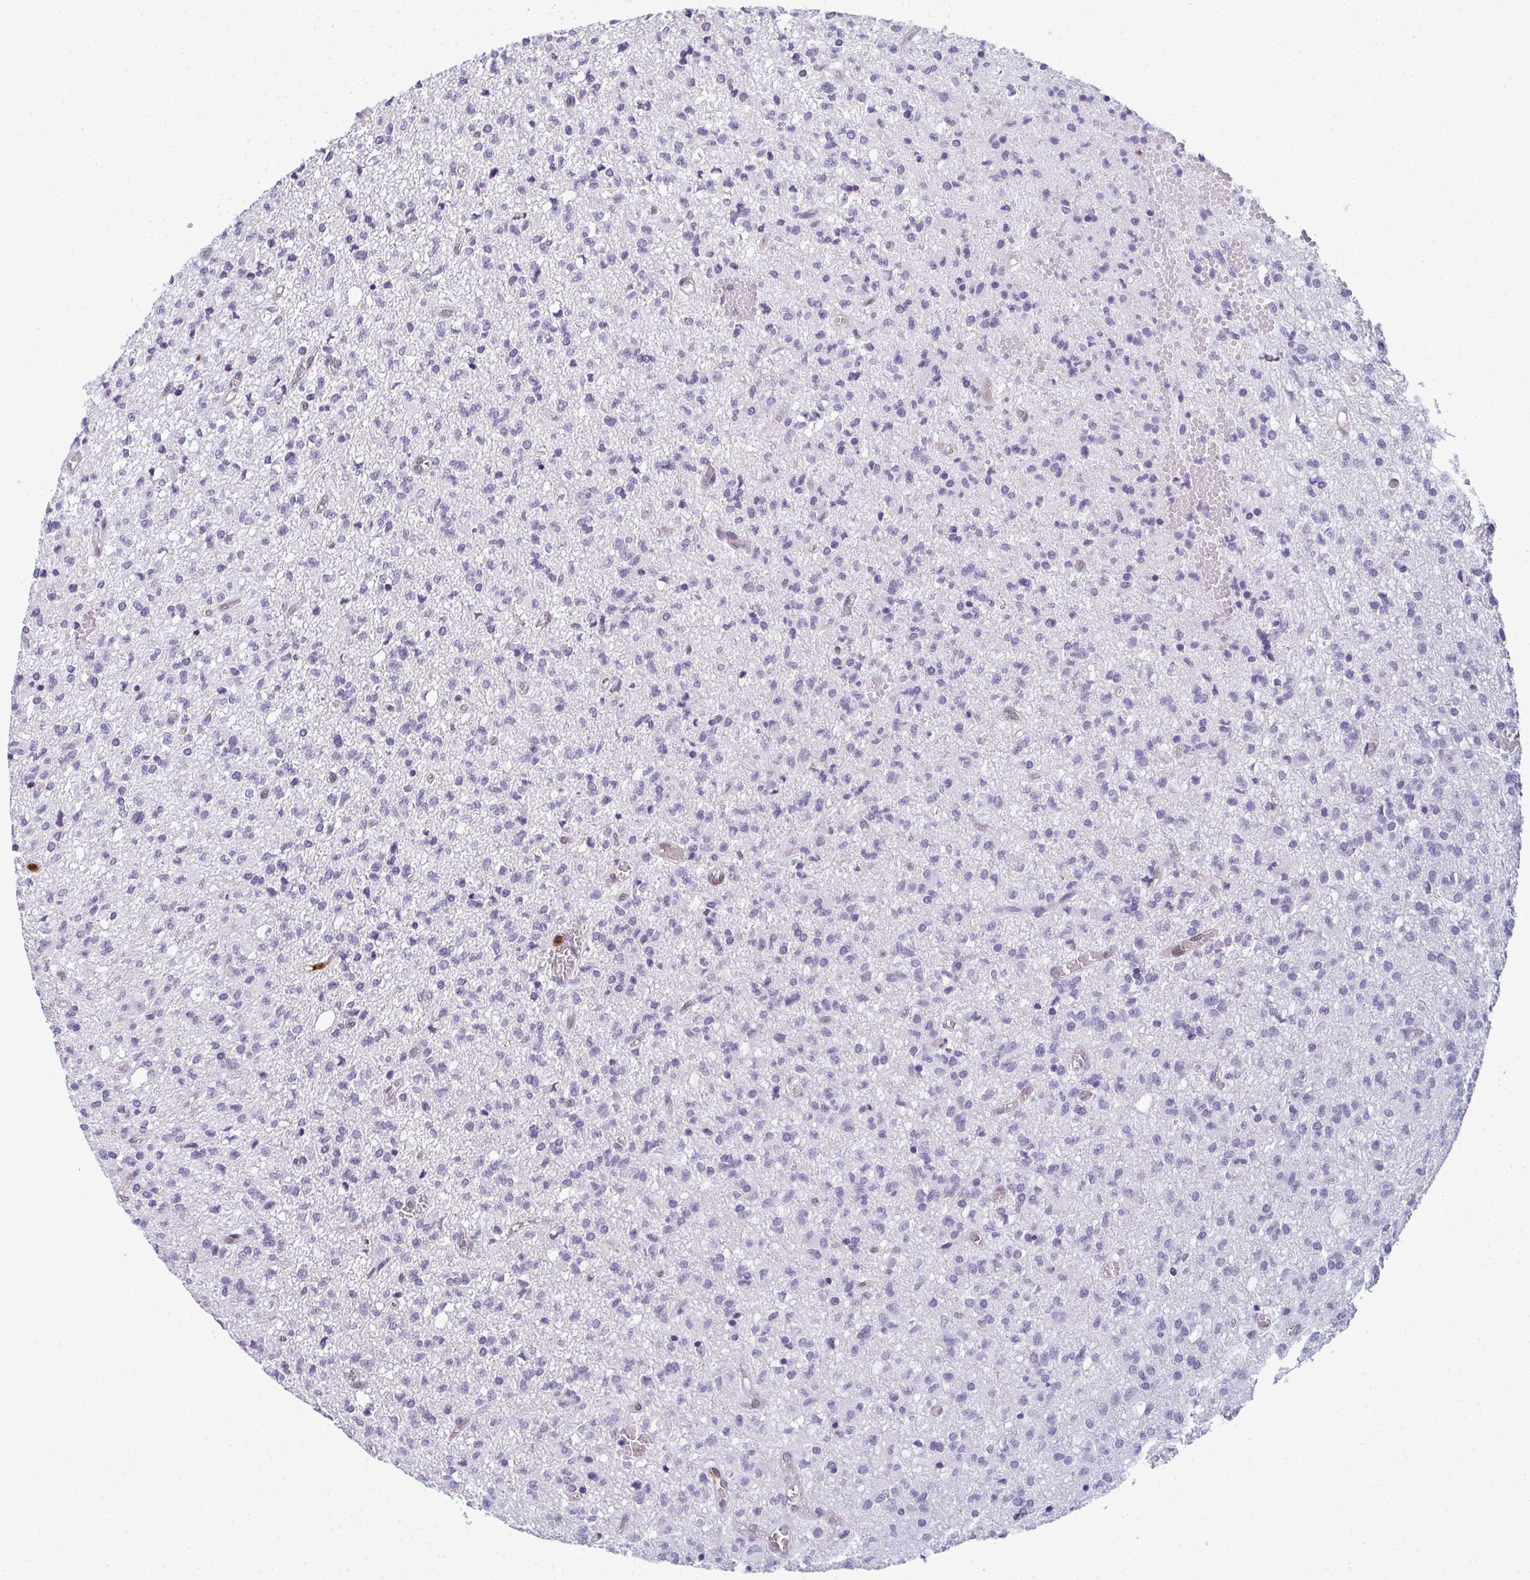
{"staining": {"intensity": "negative", "quantity": "none", "location": "none"}, "tissue": "glioma", "cell_type": "Tumor cells", "image_type": "cancer", "snomed": [{"axis": "morphology", "description": "Glioma, malignant, Low grade"}, {"axis": "topography", "description": "Brain"}], "caption": "The immunohistochemistry micrograph has no significant staining in tumor cells of glioma tissue.", "gene": "CDA", "patient": {"sex": "male", "age": 64}}